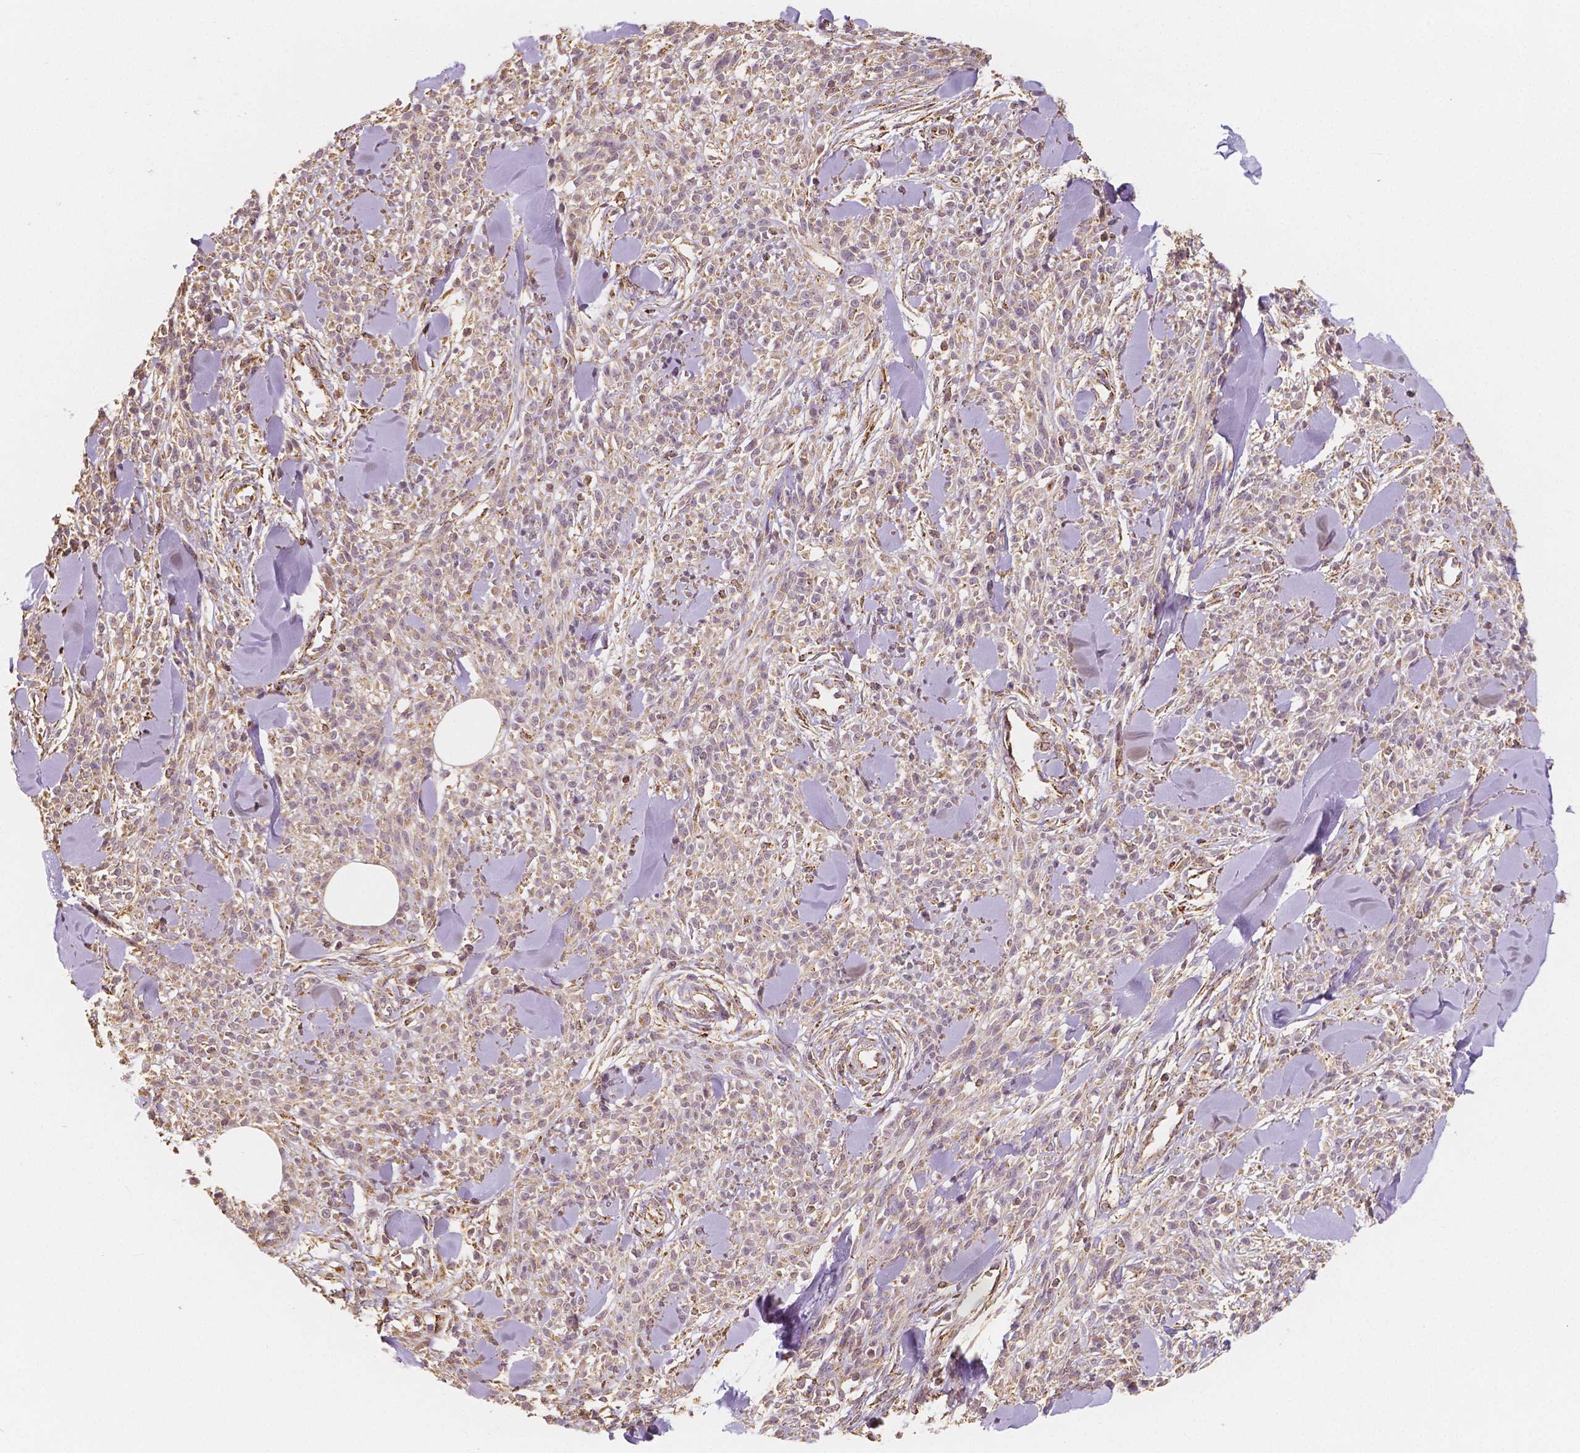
{"staining": {"intensity": "weak", "quantity": ">75%", "location": "cytoplasmic/membranous"}, "tissue": "melanoma", "cell_type": "Tumor cells", "image_type": "cancer", "snomed": [{"axis": "morphology", "description": "Malignant melanoma, NOS"}, {"axis": "topography", "description": "Skin"}, {"axis": "topography", "description": "Skin of trunk"}], "caption": "Malignant melanoma stained with a protein marker exhibits weak staining in tumor cells.", "gene": "PEX26", "patient": {"sex": "male", "age": 74}}